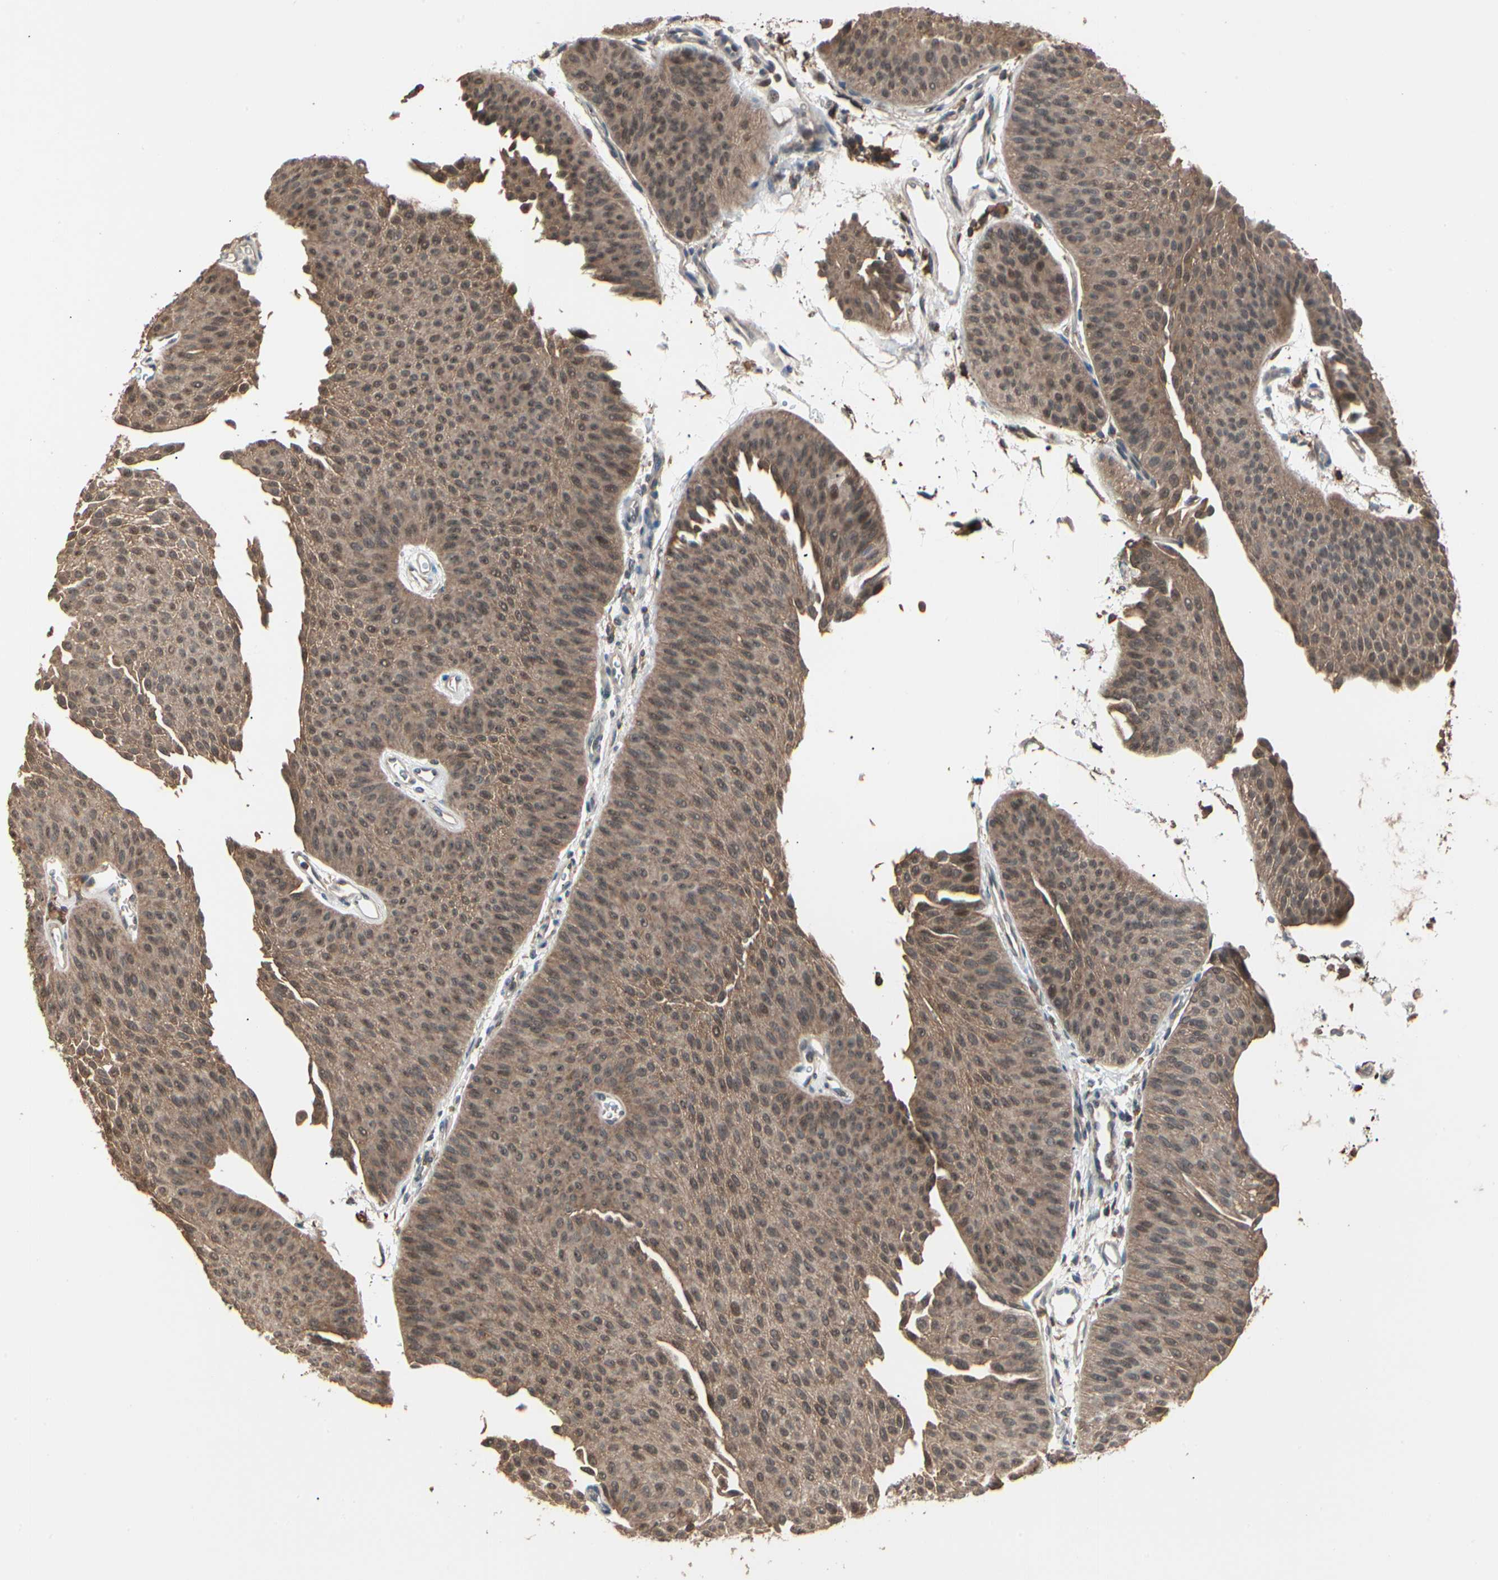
{"staining": {"intensity": "weak", "quantity": ">75%", "location": "cytoplasmic/membranous,nuclear"}, "tissue": "urothelial cancer", "cell_type": "Tumor cells", "image_type": "cancer", "snomed": [{"axis": "morphology", "description": "Urothelial carcinoma, Low grade"}, {"axis": "topography", "description": "Urinary bladder"}], "caption": "IHC micrograph of human urothelial cancer stained for a protein (brown), which shows low levels of weak cytoplasmic/membranous and nuclear staining in approximately >75% of tumor cells.", "gene": "MAPK13", "patient": {"sex": "female", "age": 60}}